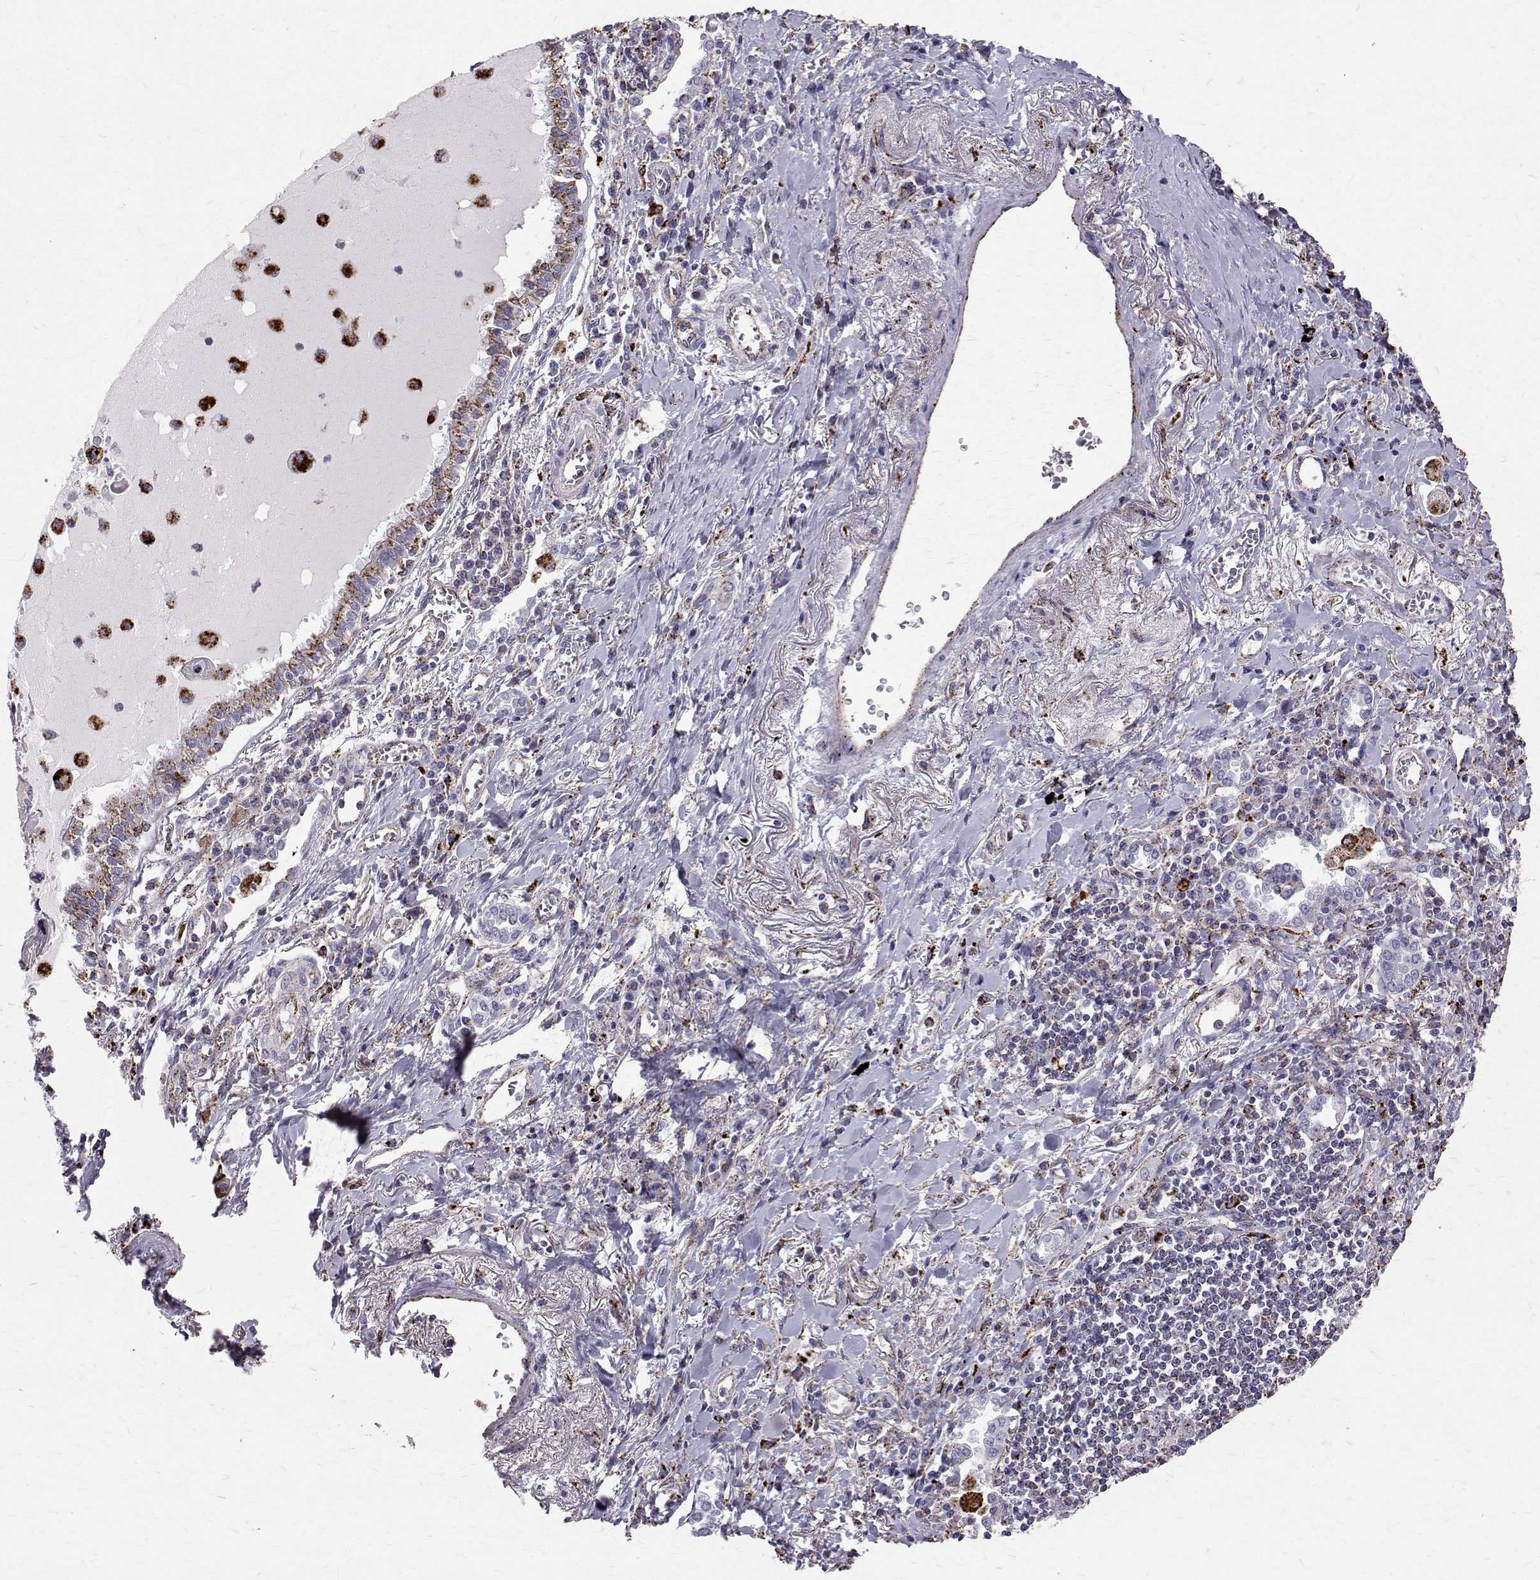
{"staining": {"intensity": "moderate", "quantity": "<25%", "location": "cytoplasmic/membranous"}, "tissue": "lung cancer", "cell_type": "Tumor cells", "image_type": "cancer", "snomed": [{"axis": "morphology", "description": "Squamous cell carcinoma, NOS"}, {"axis": "topography", "description": "Lung"}], "caption": "A histopathology image of lung cancer (squamous cell carcinoma) stained for a protein displays moderate cytoplasmic/membranous brown staining in tumor cells.", "gene": "TPP1", "patient": {"sex": "male", "age": 78}}